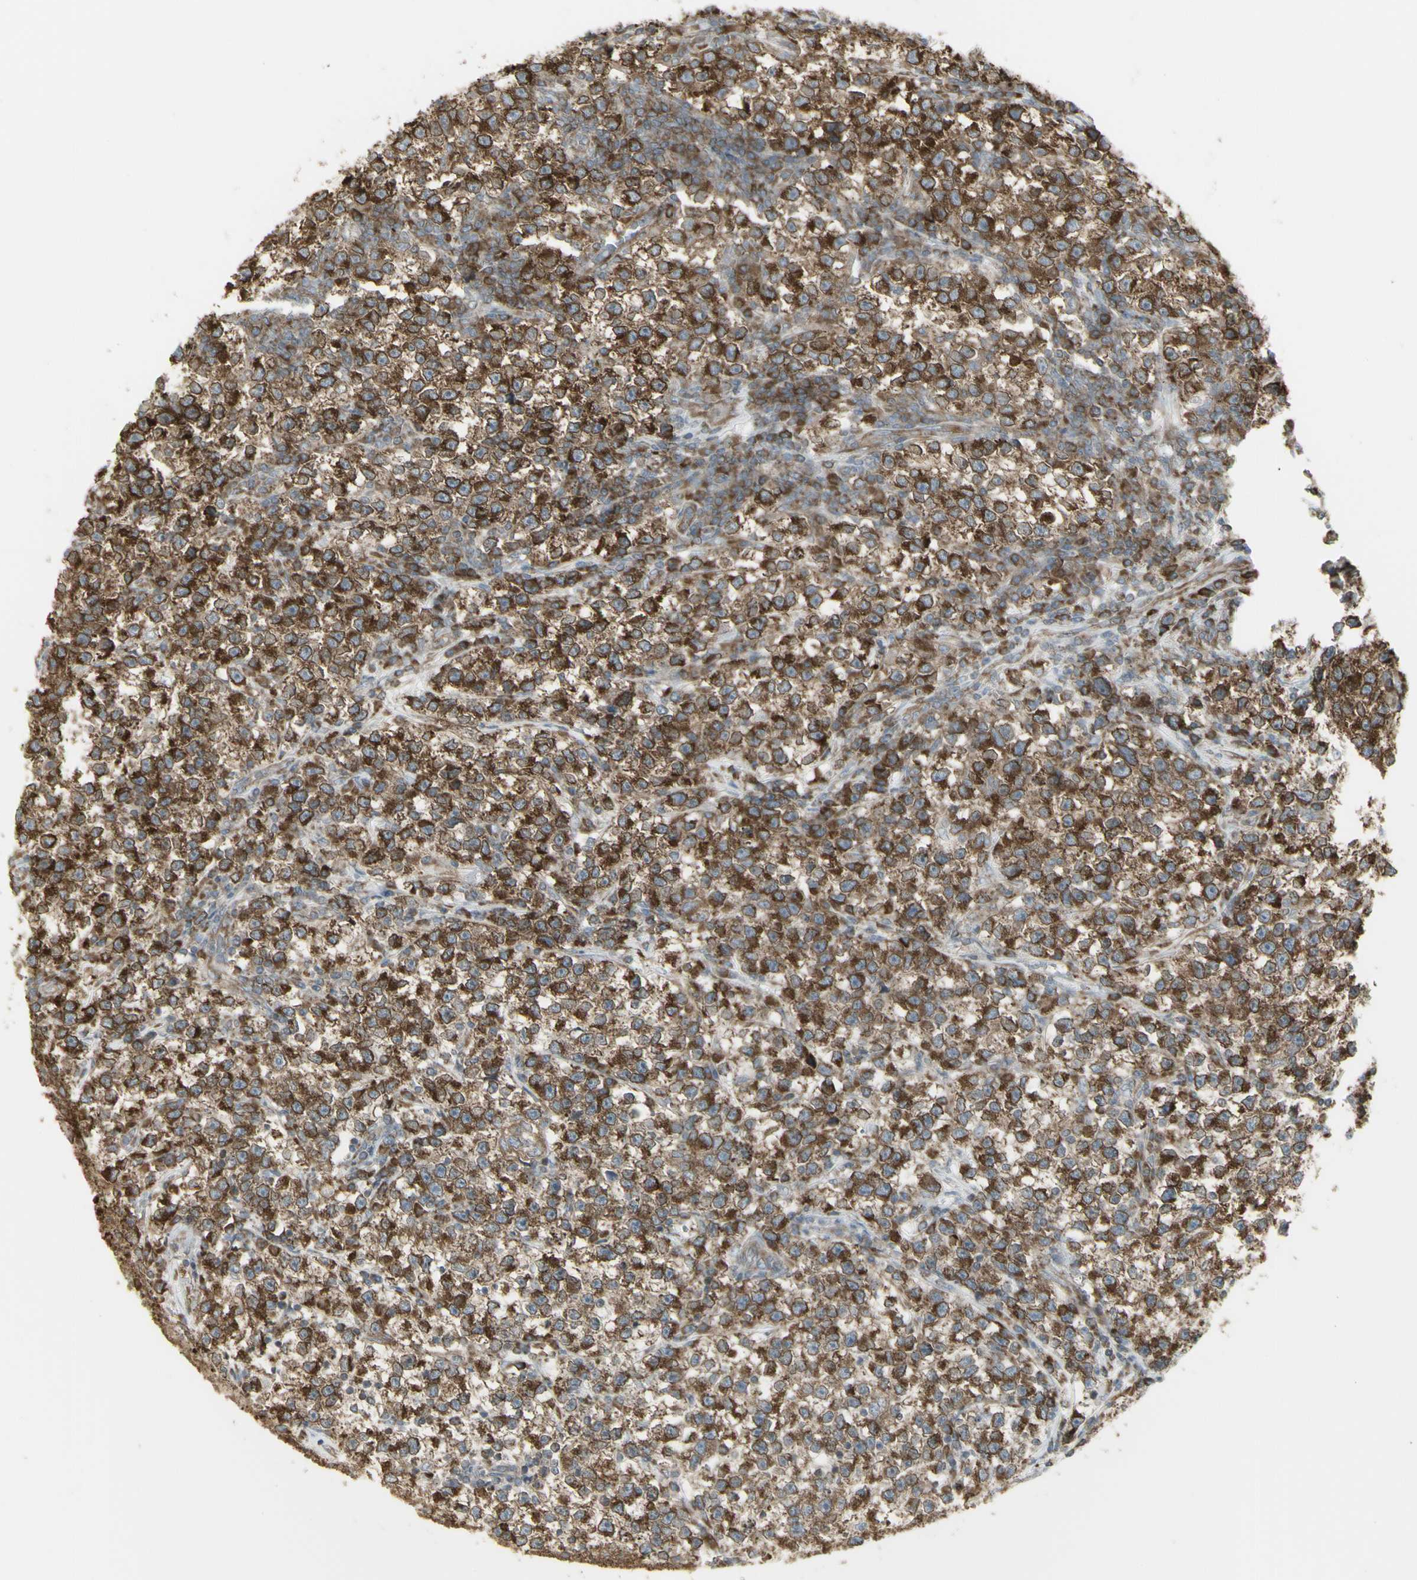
{"staining": {"intensity": "strong", "quantity": ">75%", "location": "cytoplasmic/membranous"}, "tissue": "testis cancer", "cell_type": "Tumor cells", "image_type": "cancer", "snomed": [{"axis": "morphology", "description": "Seminoma, NOS"}, {"axis": "topography", "description": "Testis"}], "caption": "Protein staining reveals strong cytoplasmic/membranous positivity in approximately >75% of tumor cells in testis seminoma.", "gene": "FKBP3", "patient": {"sex": "male", "age": 22}}